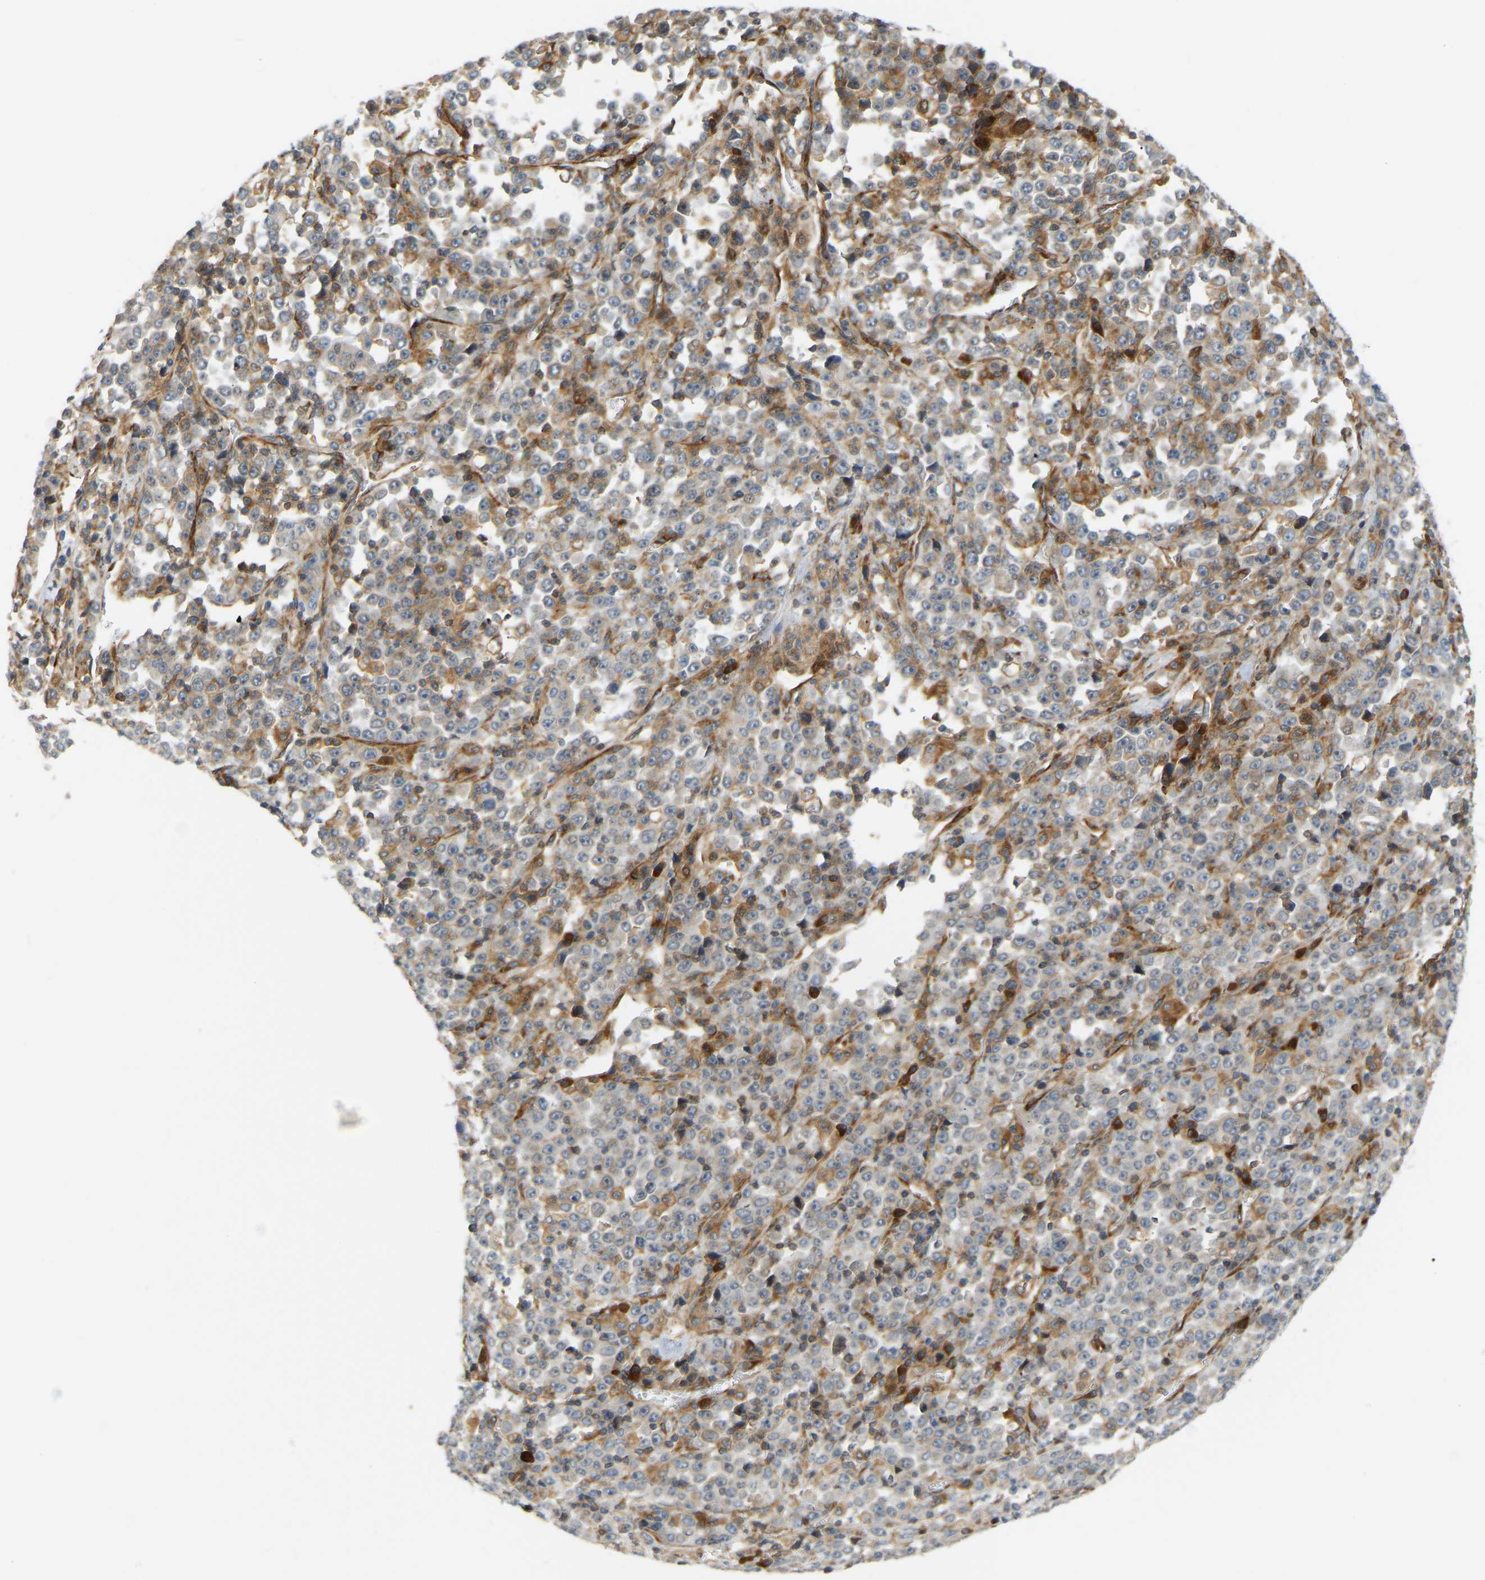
{"staining": {"intensity": "moderate", "quantity": "<25%", "location": "cytoplasmic/membranous"}, "tissue": "stomach cancer", "cell_type": "Tumor cells", "image_type": "cancer", "snomed": [{"axis": "morphology", "description": "Normal tissue, NOS"}, {"axis": "morphology", "description": "Adenocarcinoma, NOS"}, {"axis": "topography", "description": "Stomach, upper"}, {"axis": "topography", "description": "Stomach"}], "caption": "Immunohistochemical staining of human stomach adenocarcinoma demonstrates moderate cytoplasmic/membranous protein positivity in about <25% of tumor cells.", "gene": "PLCG2", "patient": {"sex": "male", "age": 59}}